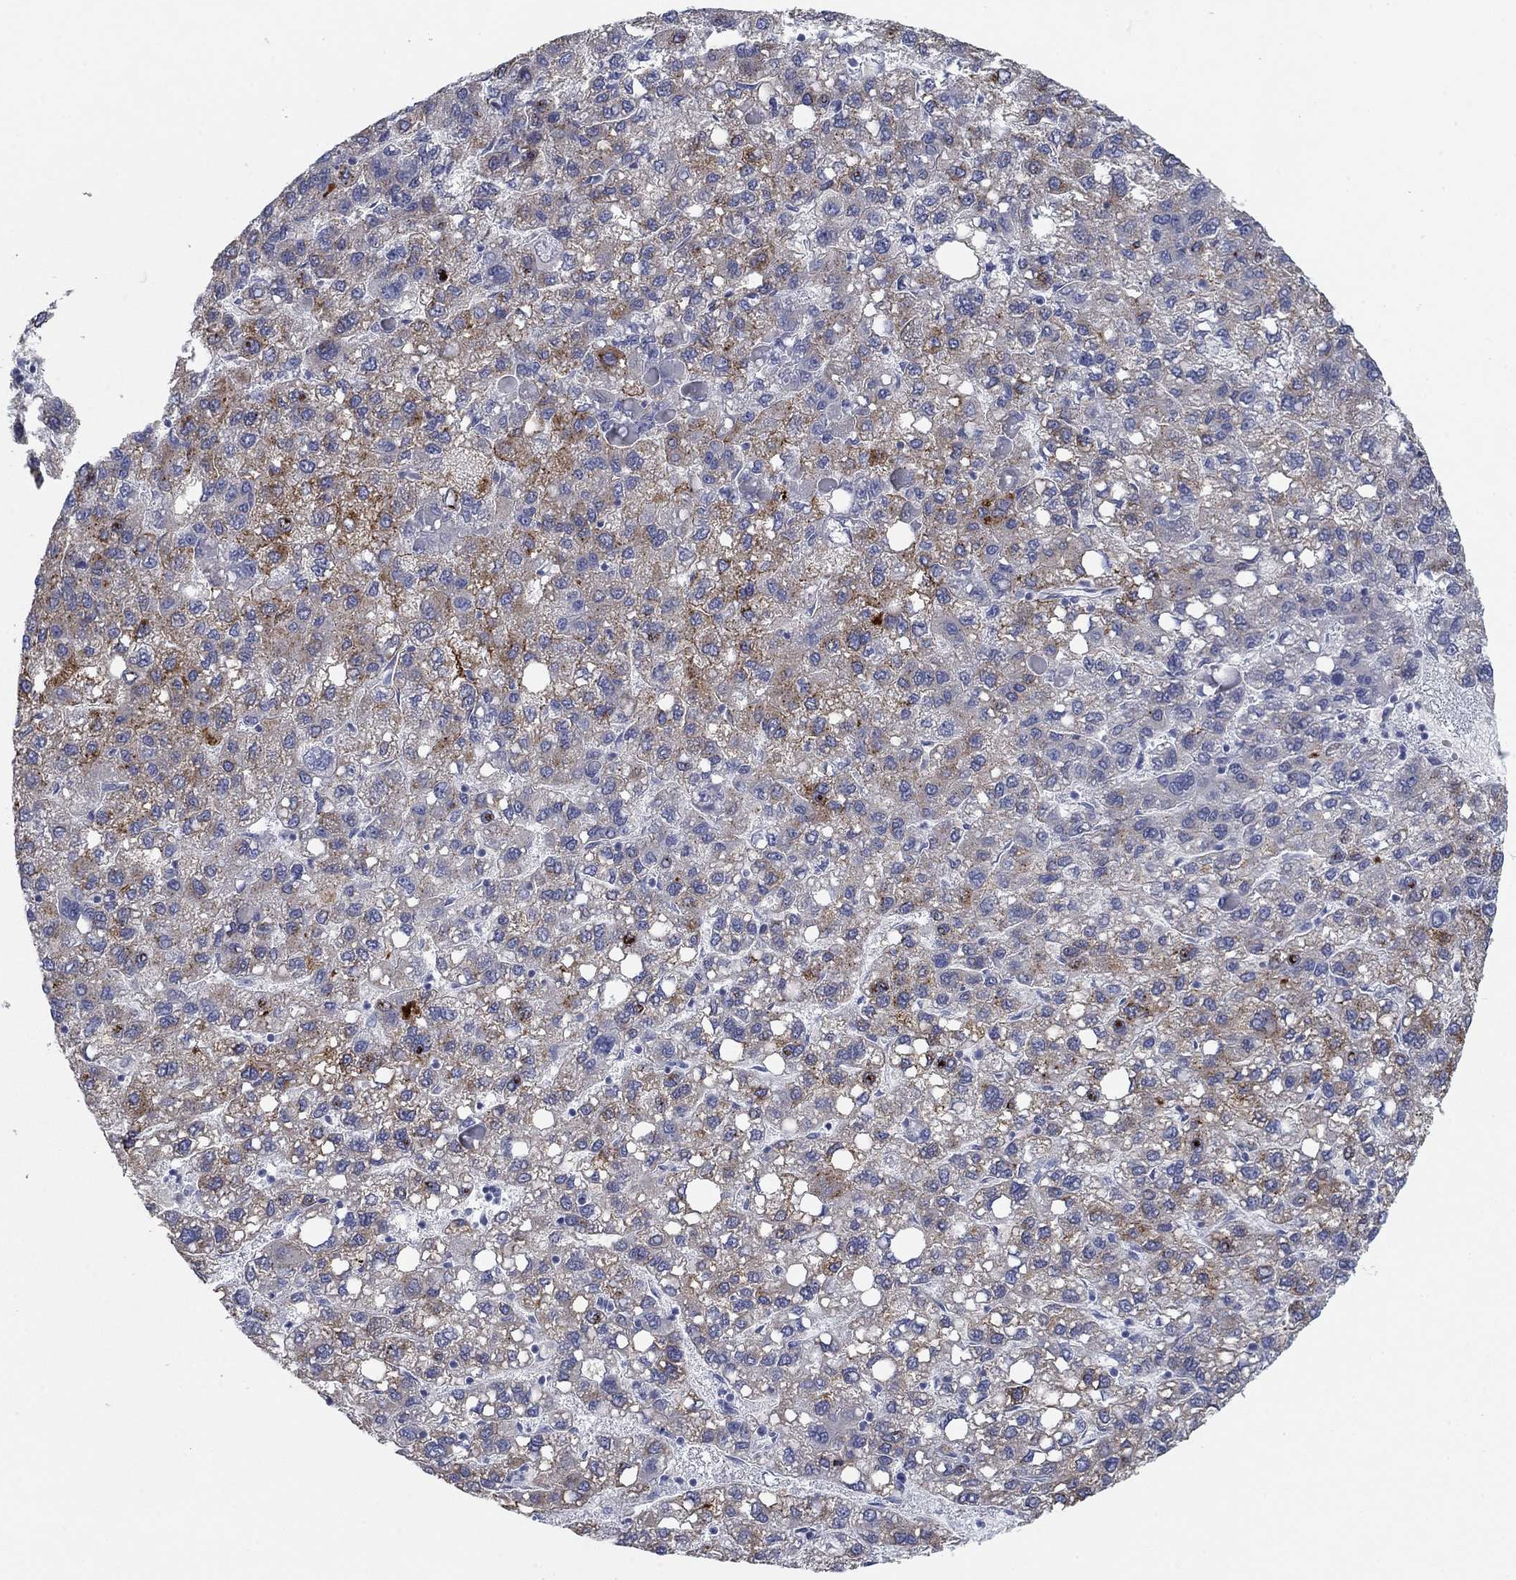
{"staining": {"intensity": "moderate", "quantity": "<25%", "location": "cytoplasmic/membranous"}, "tissue": "liver cancer", "cell_type": "Tumor cells", "image_type": "cancer", "snomed": [{"axis": "morphology", "description": "Carcinoma, Hepatocellular, NOS"}, {"axis": "topography", "description": "Liver"}], "caption": "Immunohistochemical staining of liver hepatocellular carcinoma displays low levels of moderate cytoplasmic/membranous positivity in about <25% of tumor cells.", "gene": "APOC3", "patient": {"sex": "female", "age": 82}}